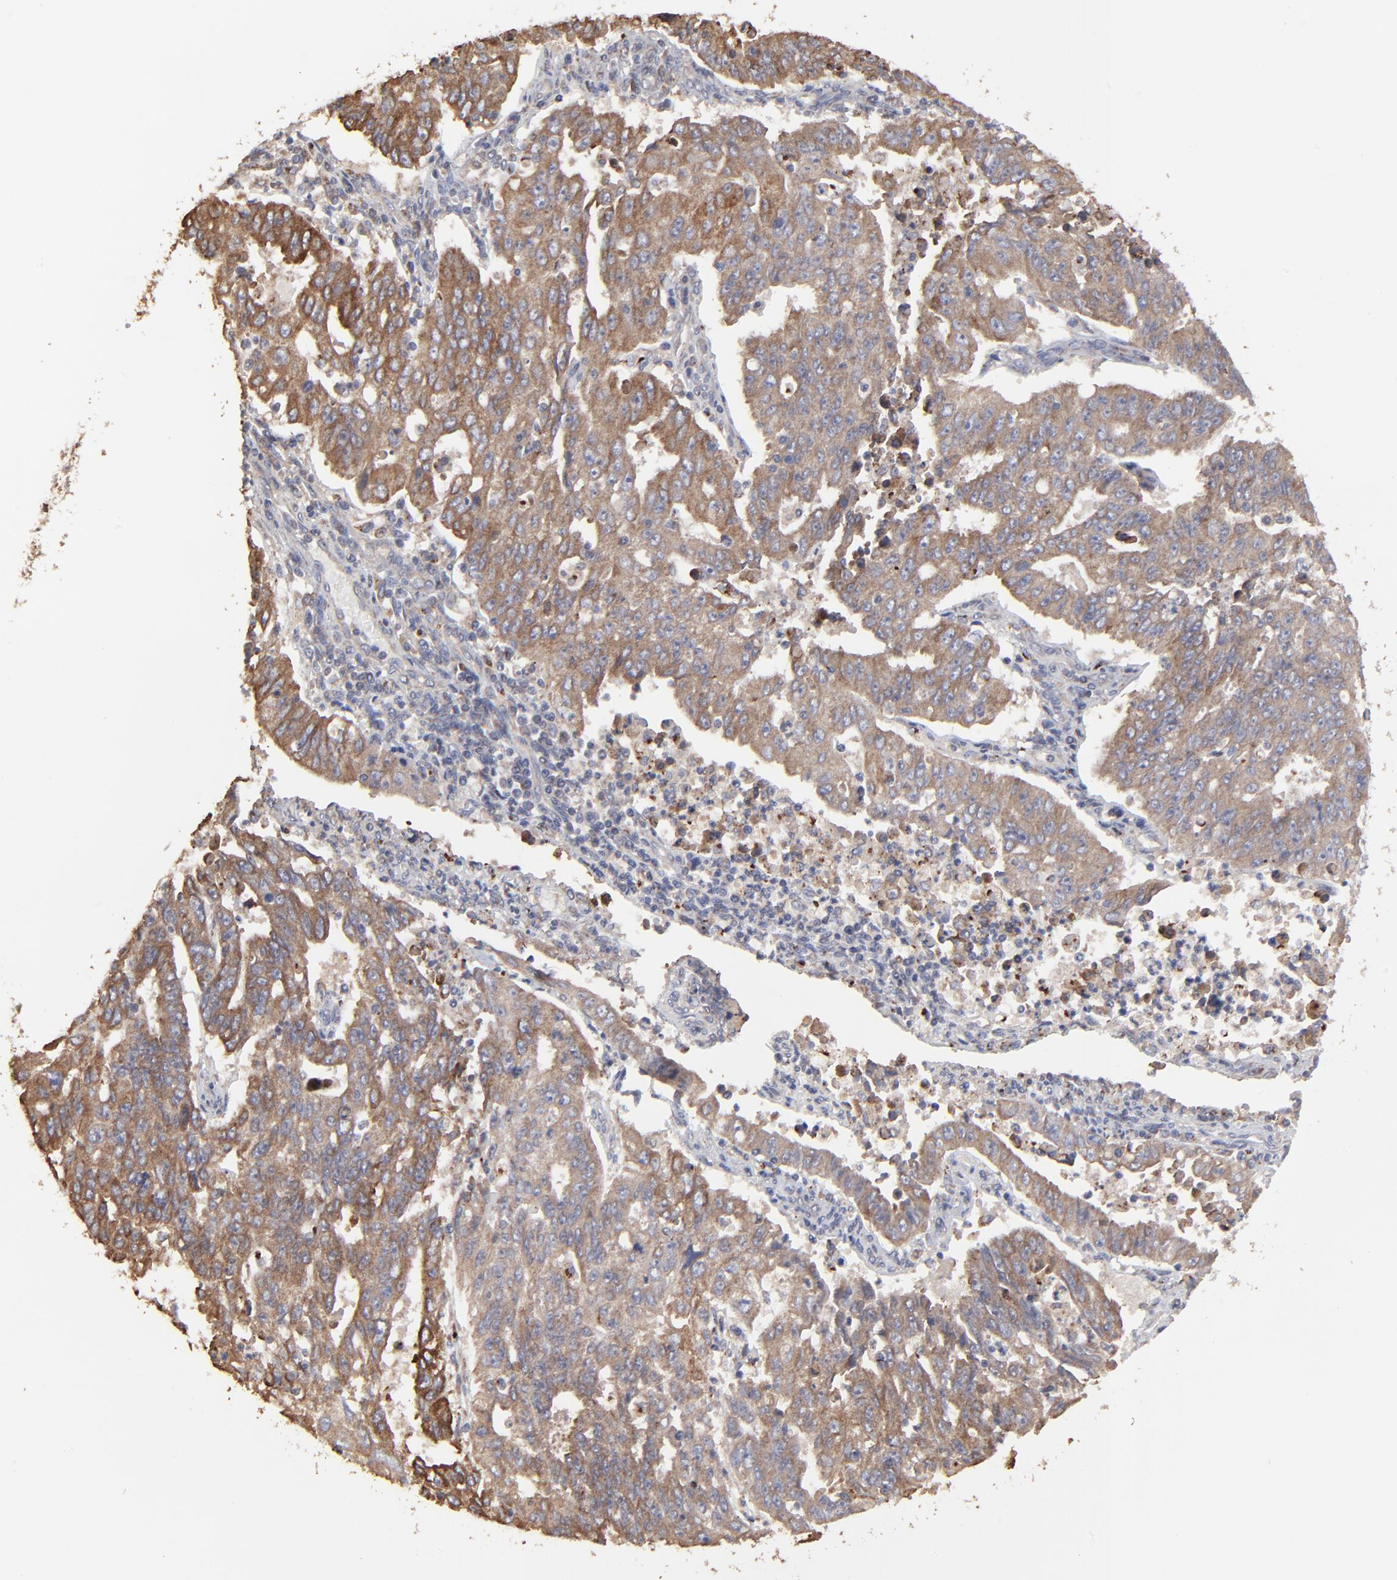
{"staining": {"intensity": "moderate", "quantity": ">75%", "location": "cytoplasmic/membranous"}, "tissue": "endometrial cancer", "cell_type": "Tumor cells", "image_type": "cancer", "snomed": [{"axis": "morphology", "description": "Adenocarcinoma, NOS"}, {"axis": "topography", "description": "Endometrium"}], "caption": "Brown immunohistochemical staining in endometrial cancer reveals moderate cytoplasmic/membranous expression in about >75% of tumor cells. The protein of interest is stained brown, and the nuclei are stained in blue (DAB IHC with brightfield microscopy, high magnification).", "gene": "ELP2", "patient": {"sex": "female", "age": 42}}